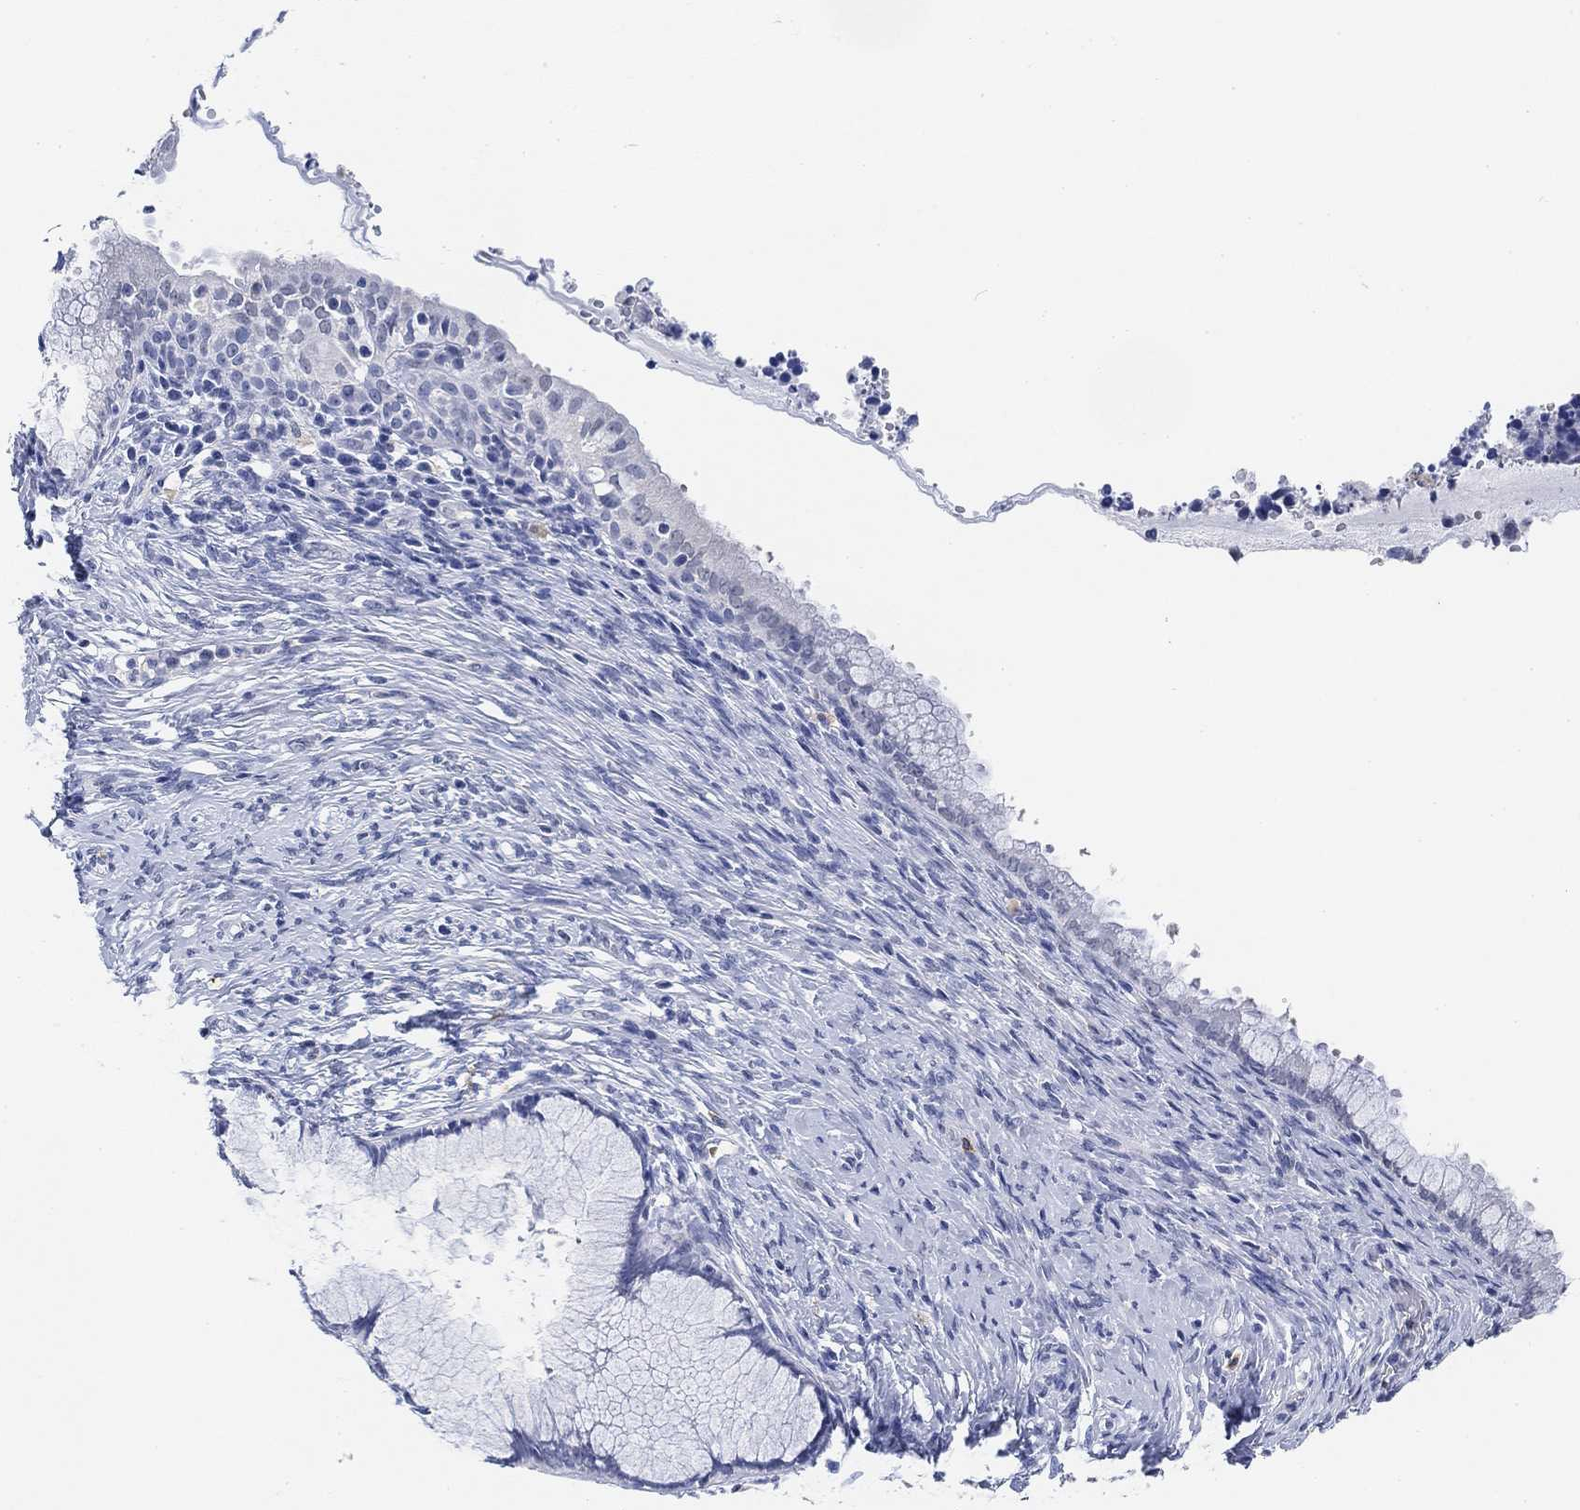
{"staining": {"intensity": "moderate", "quantity": "<25%", "location": "nuclear"}, "tissue": "cervical cancer", "cell_type": "Tumor cells", "image_type": "cancer", "snomed": [{"axis": "morphology", "description": "Squamous cell carcinoma, NOS"}, {"axis": "topography", "description": "Cervix"}], "caption": "Protein expression analysis of squamous cell carcinoma (cervical) displays moderate nuclear staining in approximately <25% of tumor cells.", "gene": "PAX6", "patient": {"sex": "female", "age": 63}}